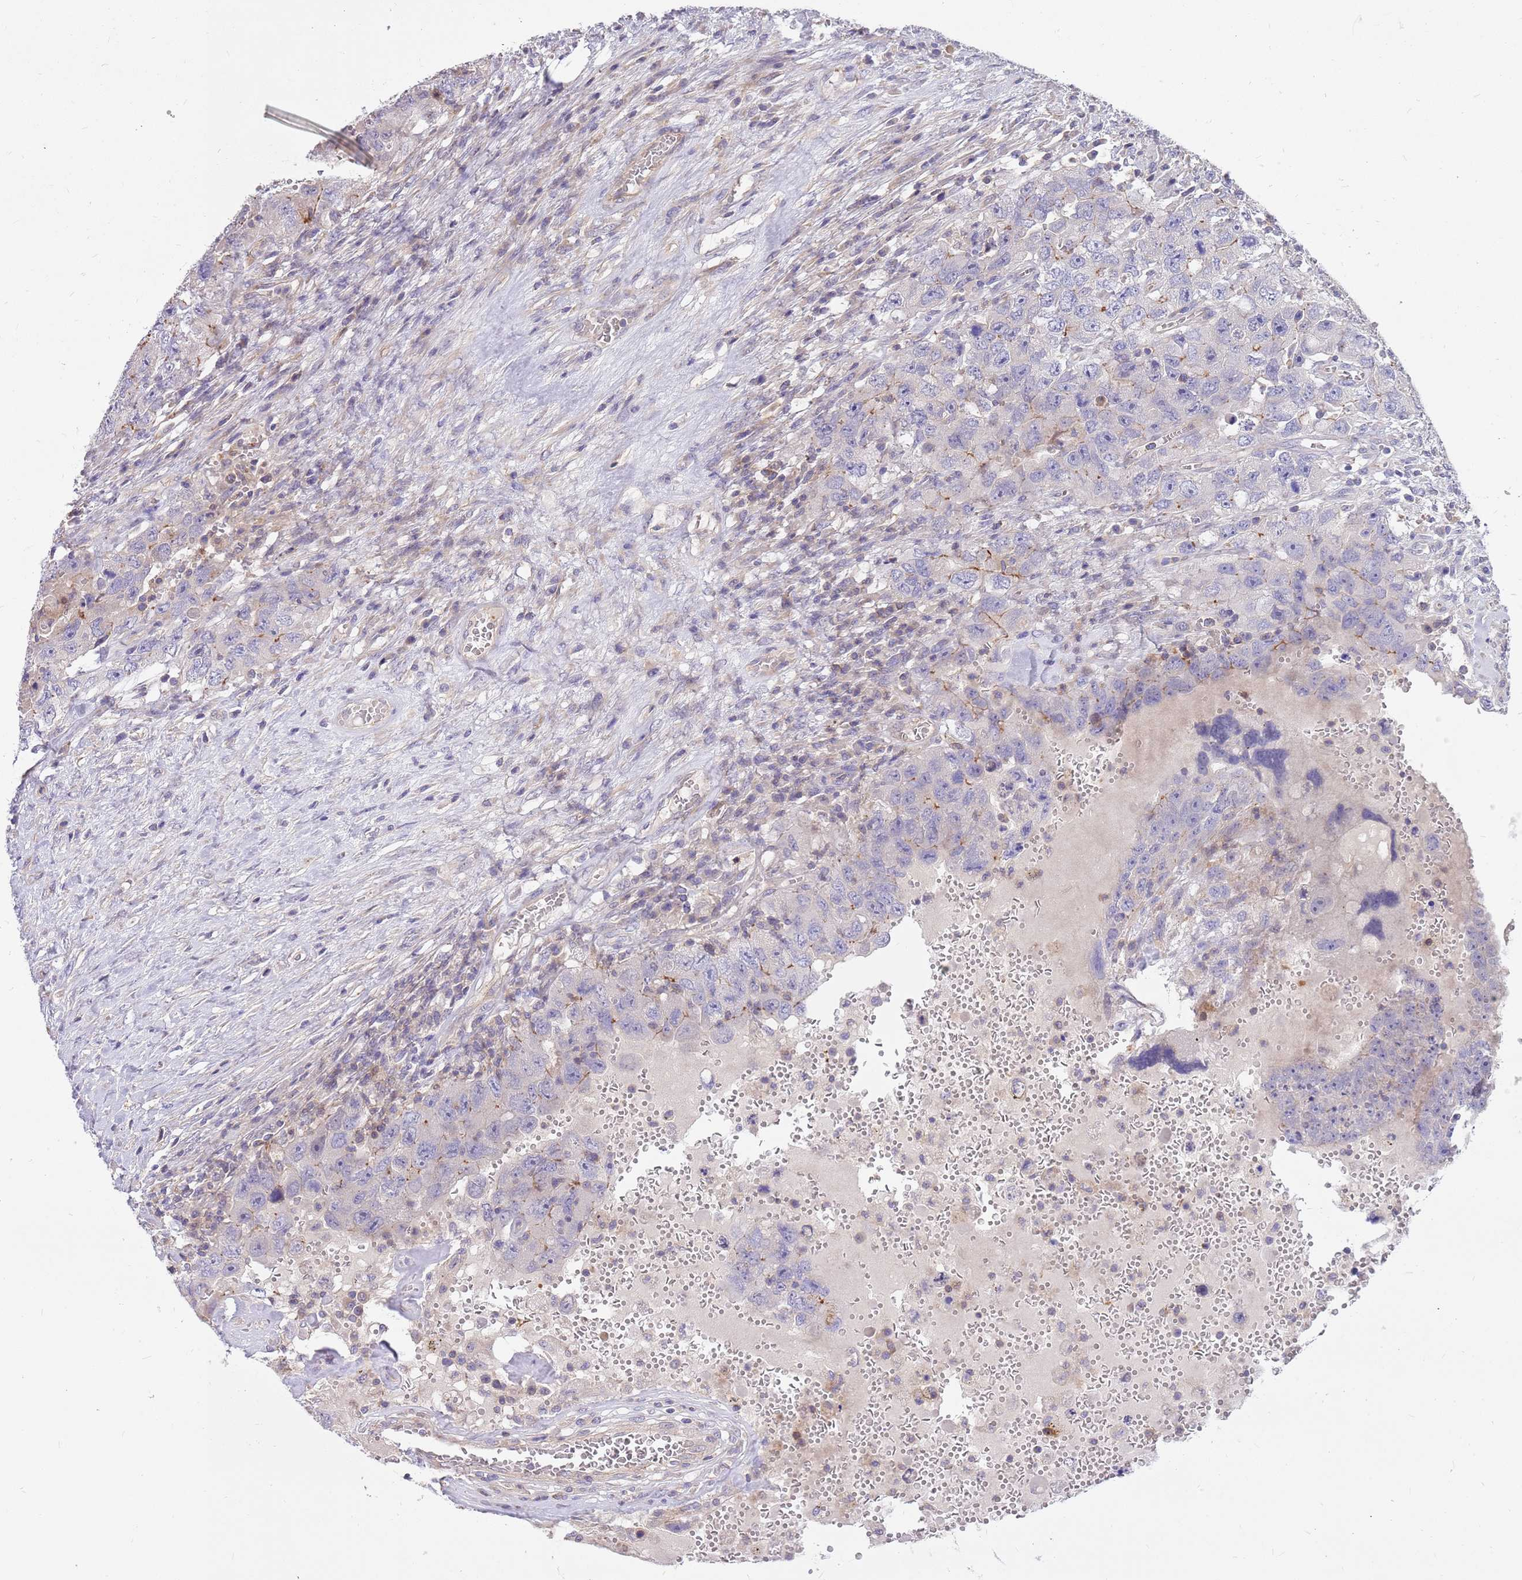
{"staining": {"intensity": "negative", "quantity": "none", "location": "none"}, "tissue": "testis cancer", "cell_type": "Tumor cells", "image_type": "cancer", "snomed": [{"axis": "morphology", "description": "Carcinoma, Embryonal, NOS"}, {"axis": "topography", "description": "Testis"}], "caption": "Embryonal carcinoma (testis) was stained to show a protein in brown. There is no significant expression in tumor cells.", "gene": "MVD", "patient": {"sex": "male", "age": 26}}